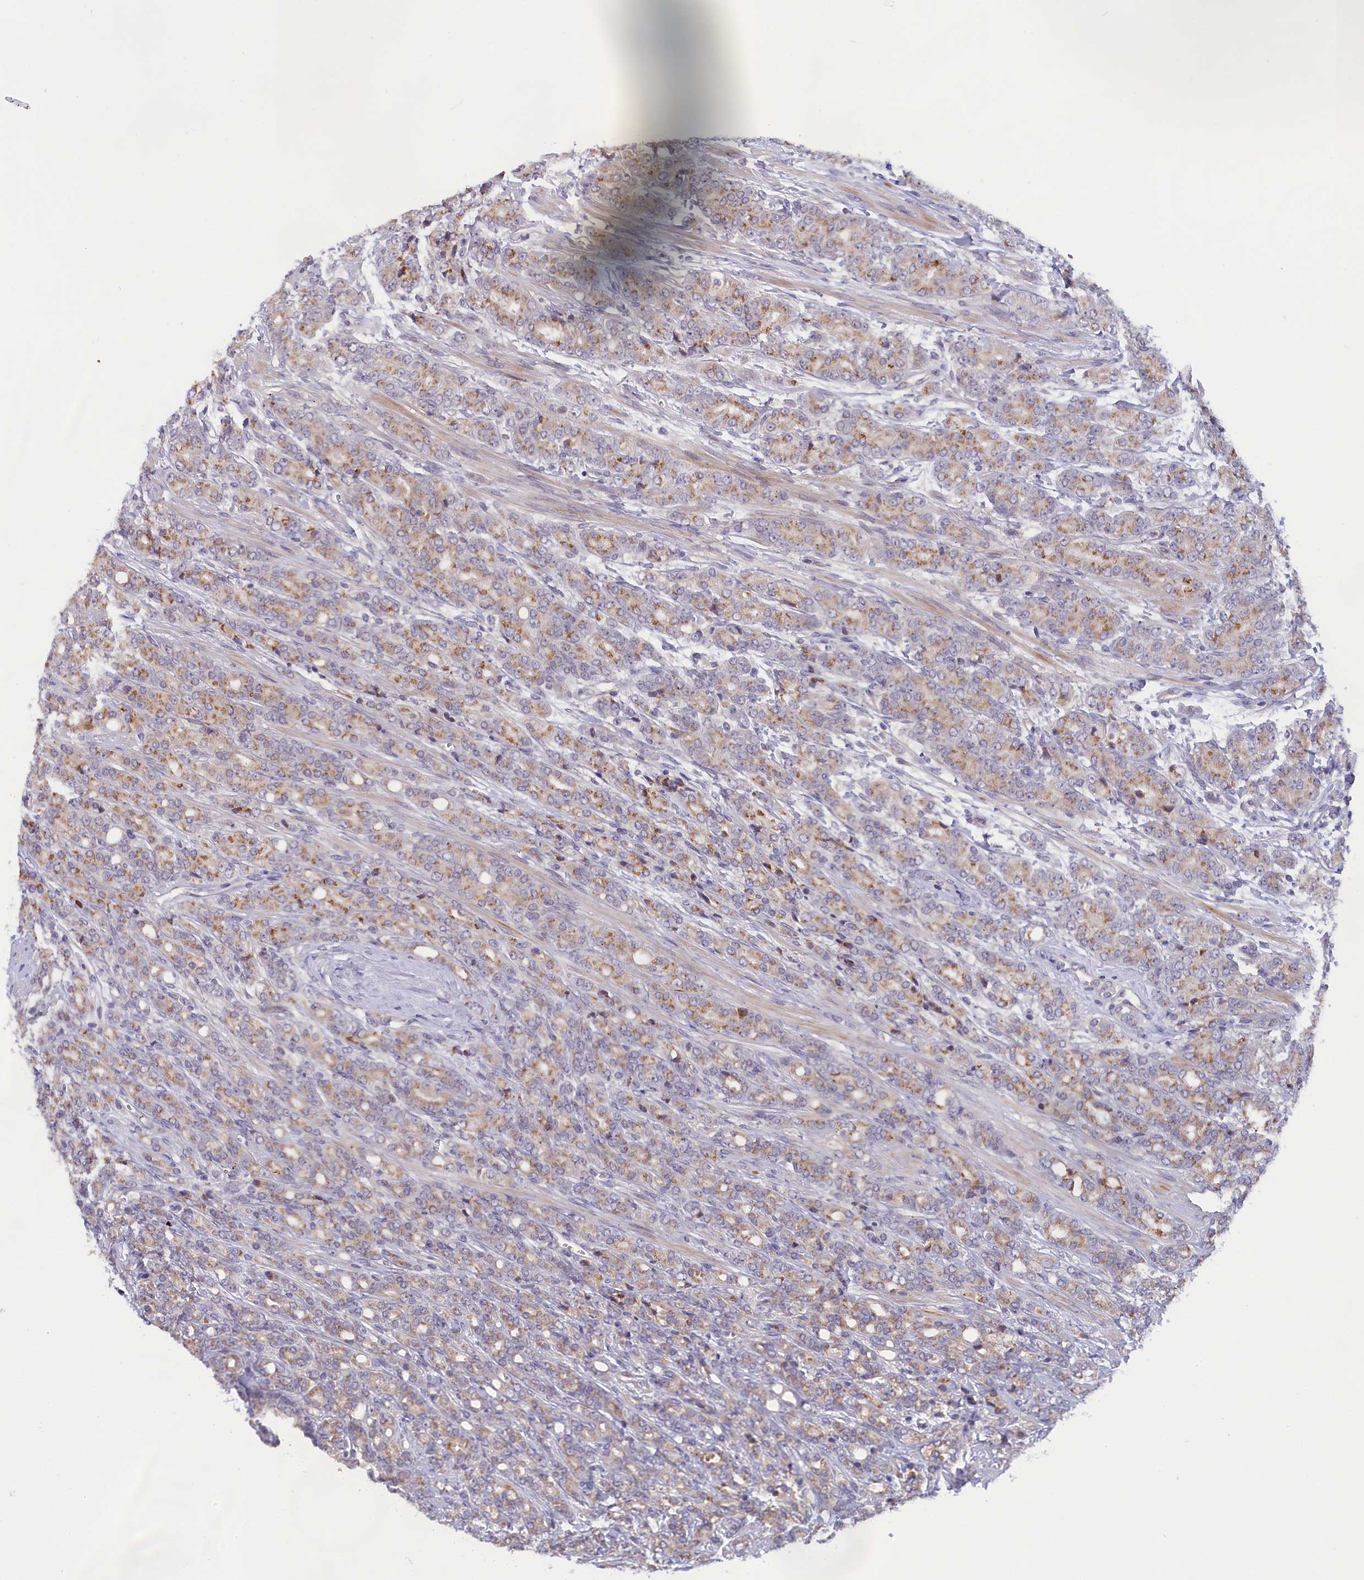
{"staining": {"intensity": "moderate", "quantity": ">75%", "location": "cytoplasmic/membranous"}, "tissue": "prostate cancer", "cell_type": "Tumor cells", "image_type": "cancer", "snomed": [{"axis": "morphology", "description": "Adenocarcinoma, High grade"}, {"axis": "topography", "description": "Prostate"}], "caption": "Moderate cytoplasmic/membranous positivity for a protein is appreciated in approximately >75% of tumor cells of high-grade adenocarcinoma (prostate) using immunohistochemistry (IHC).", "gene": "IGFALS", "patient": {"sex": "male", "age": 62}}